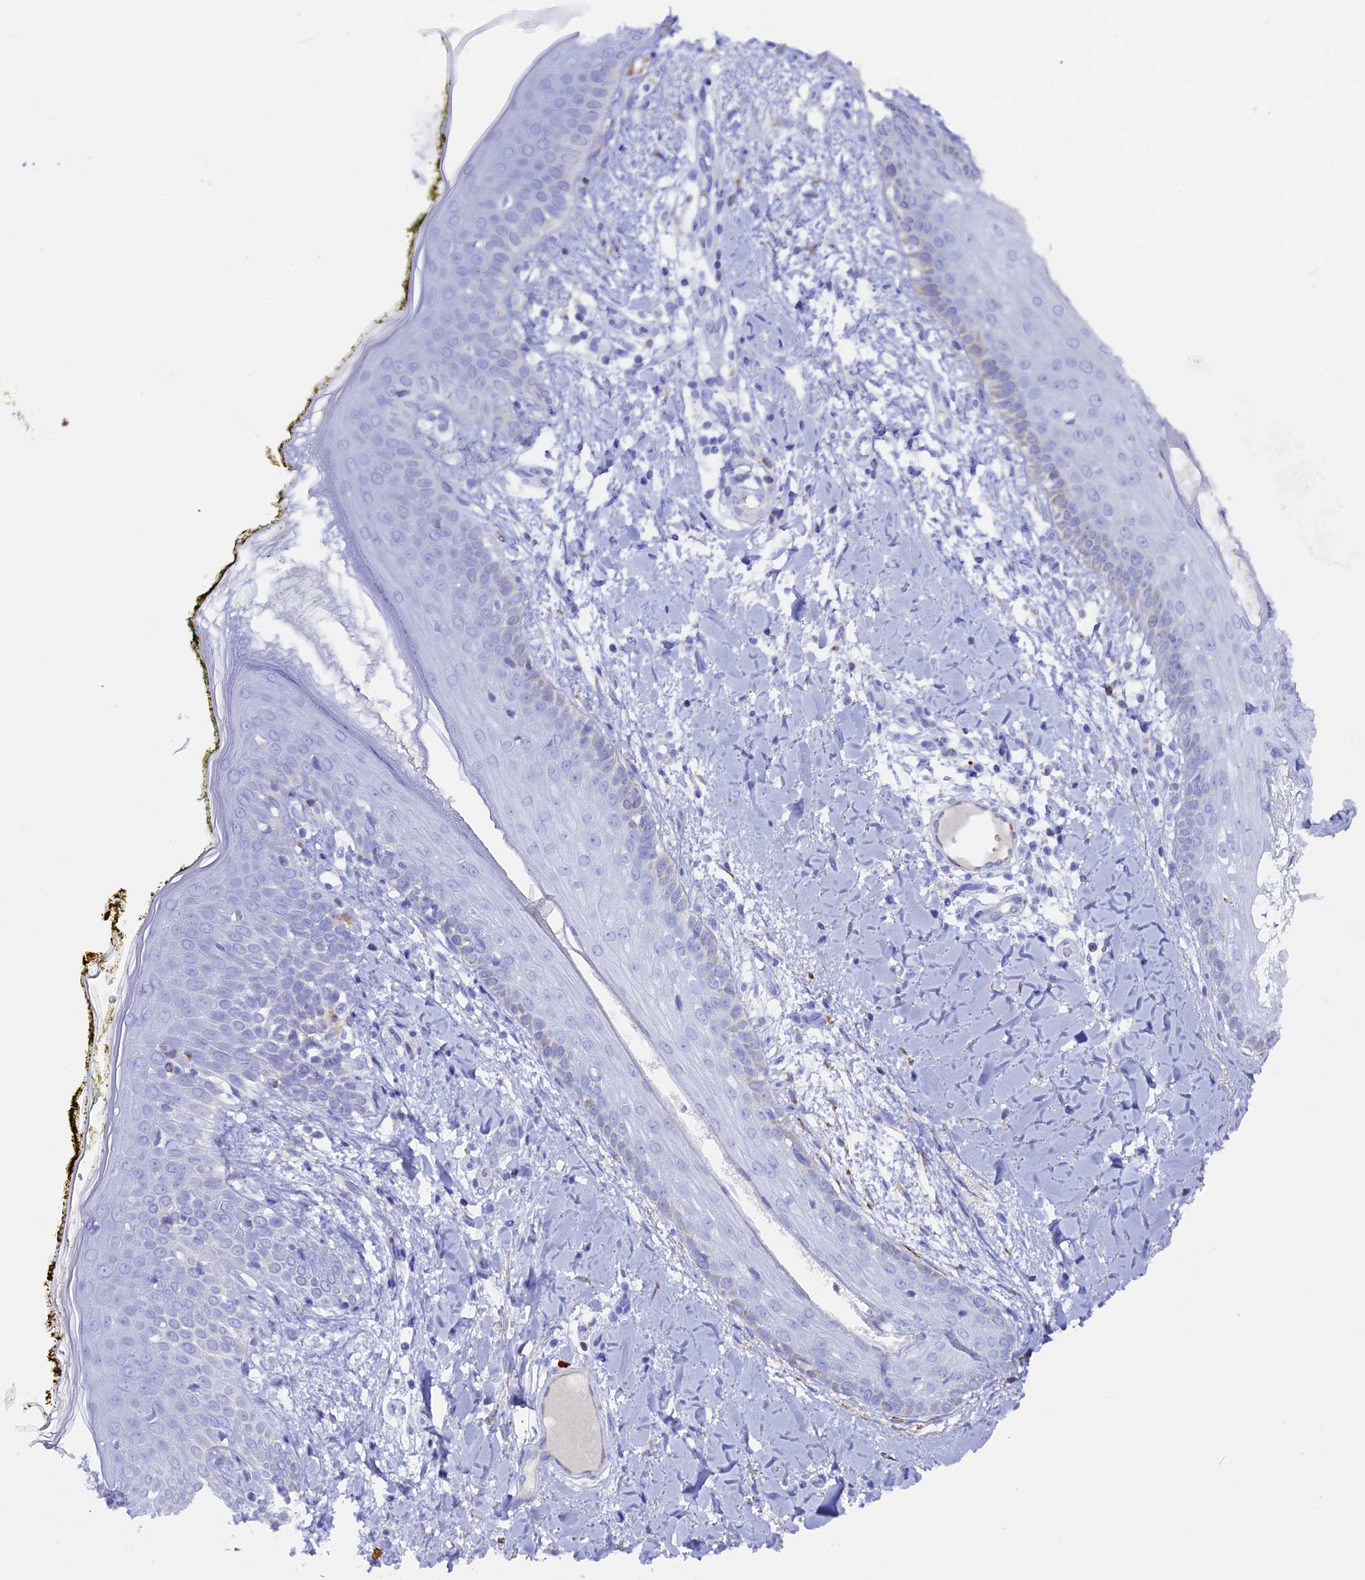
{"staining": {"intensity": "negative", "quantity": "none", "location": "none"}, "tissue": "skin", "cell_type": "Fibroblasts", "image_type": "normal", "snomed": [{"axis": "morphology", "description": "Normal tissue, NOS"}, {"axis": "topography", "description": "Skin"}], "caption": "There is no significant staining in fibroblasts of skin. (DAB (3,3'-diaminobenzidine) IHC, high magnification).", "gene": "FKBP11", "patient": {"sex": "female", "age": 34}}